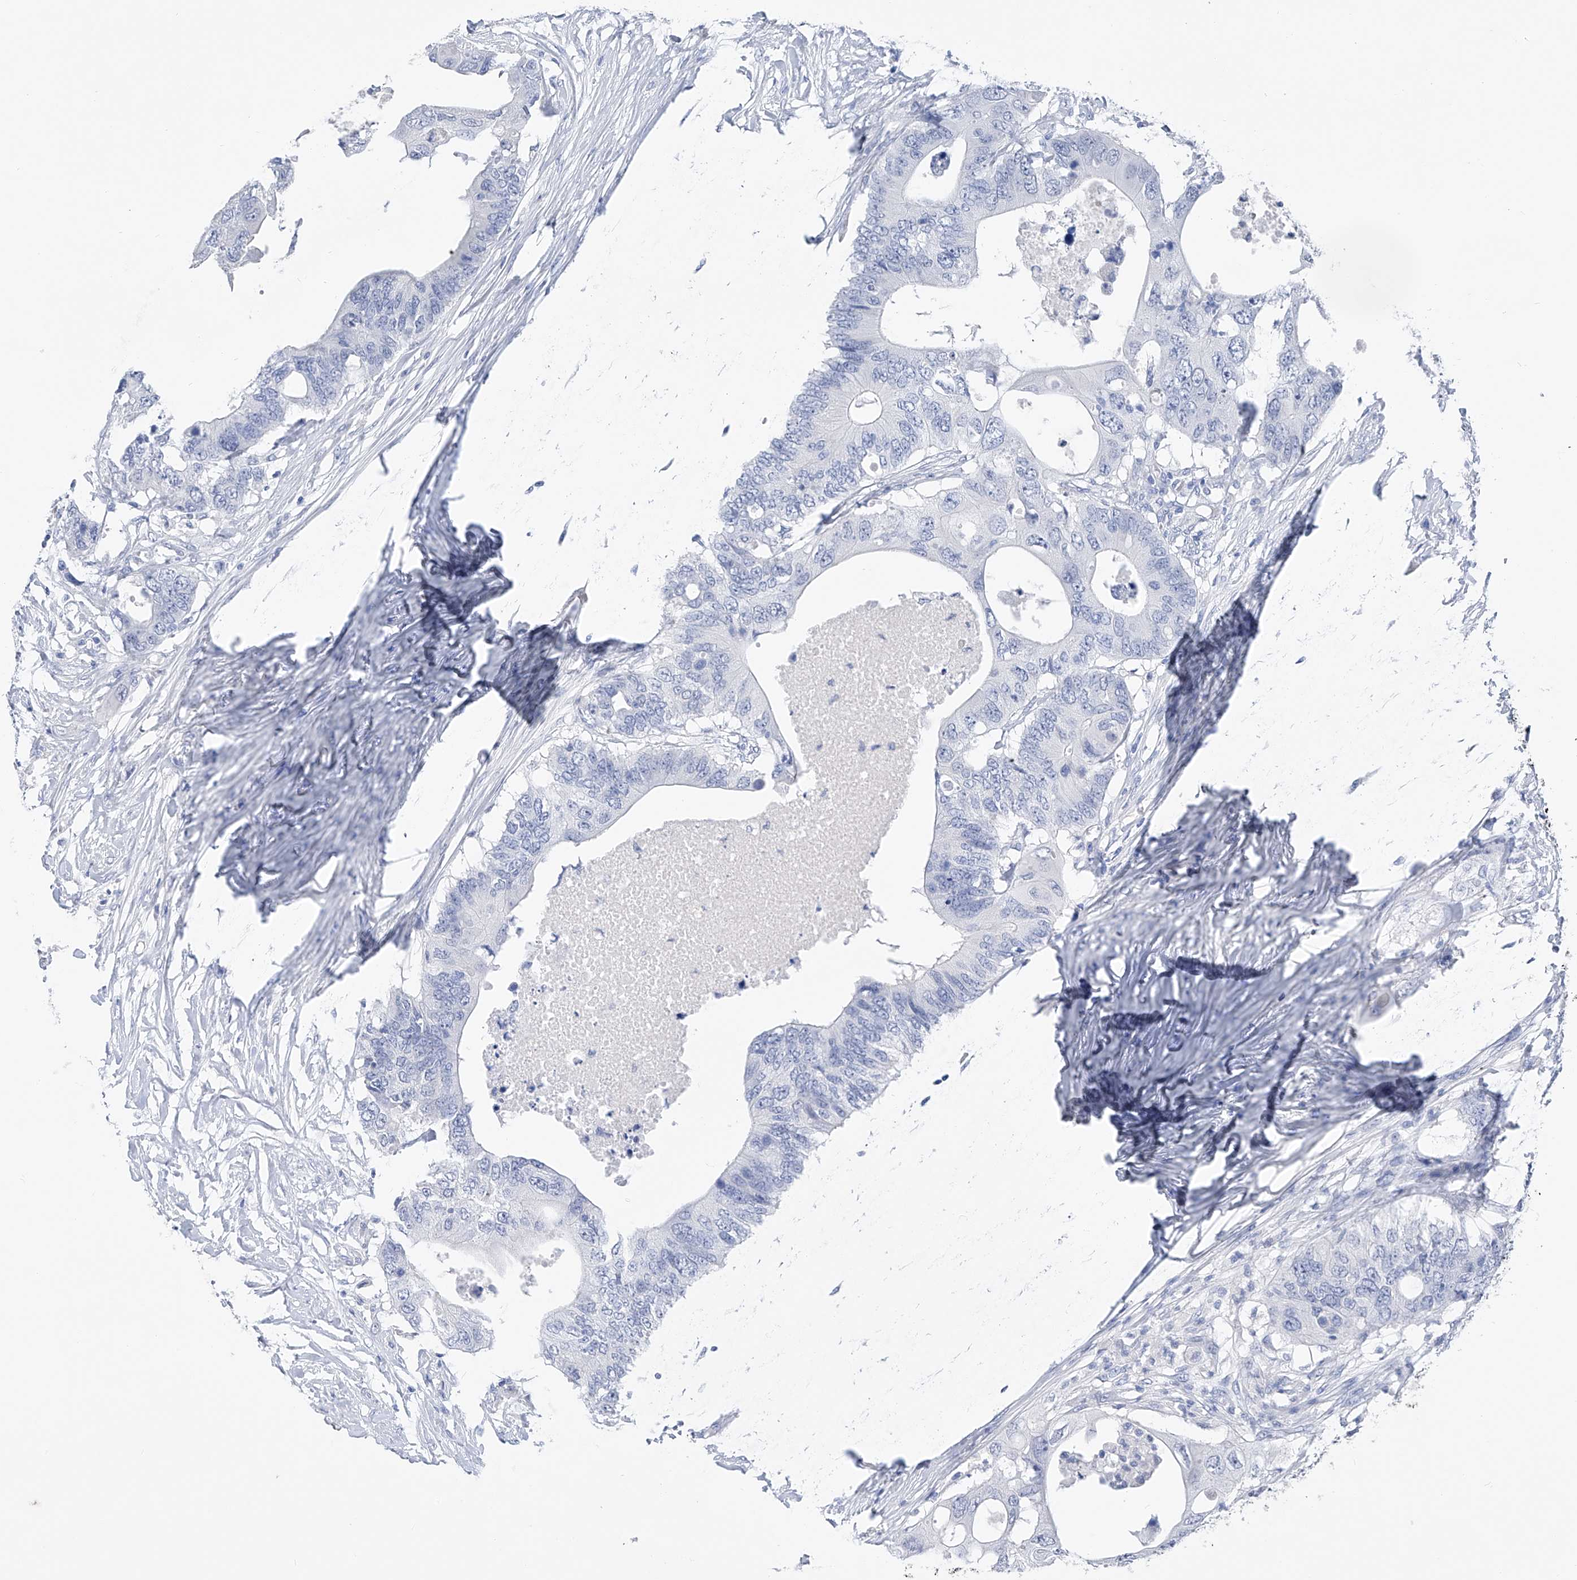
{"staining": {"intensity": "negative", "quantity": "none", "location": "none"}, "tissue": "colorectal cancer", "cell_type": "Tumor cells", "image_type": "cancer", "snomed": [{"axis": "morphology", "description": "Adenocarcinoma, NOS"}, {"axis": "topography", "description": "Colon"}], "caption": "Tumor cells are negative for protein expression in human adenocarcinoma (colorectal).", "gene": "ADRA1A", "patient": {"sex": "male", "age": 71}}